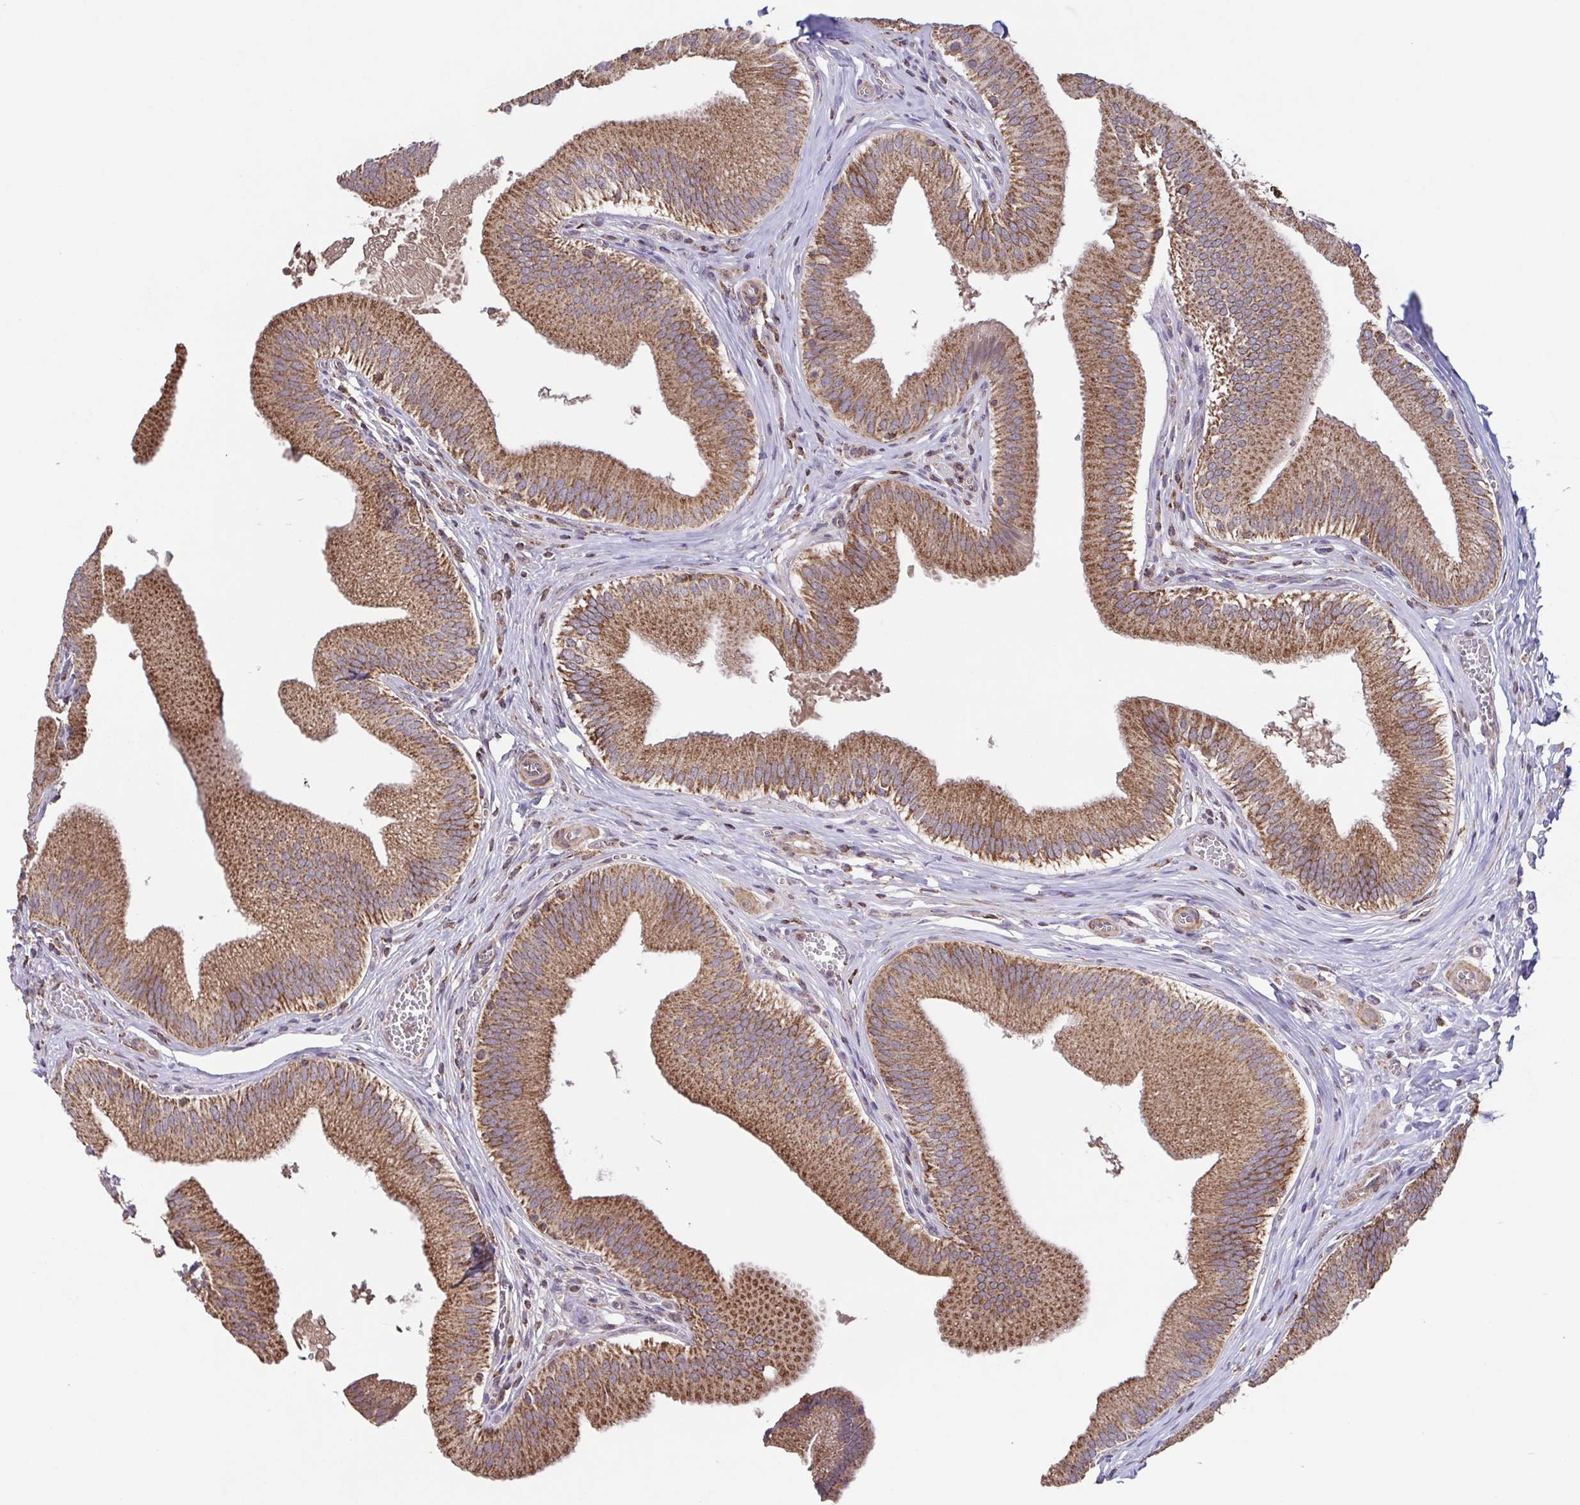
{"staining": {"intensity": "moderate", "quantity": ">75%", "location": "cytoplasmic/membranous"}, "tissue": "gallbladder", "cell_type": "Glandular cells", "image_type": "normal", "snomed": [{"axis": "morphology", "description": "Normal tissue, NOS"}, {"axis": "topography", "description": "Gallbladder"}], "caption": "The micrograph reveals staining of unremarkable gallbladder, revealing moderate cytoplasmic/membranous protein staining (brown color) within glandular cells.", "gene": "DIP2B", "patient": {"sex": "male", "age": 17}}